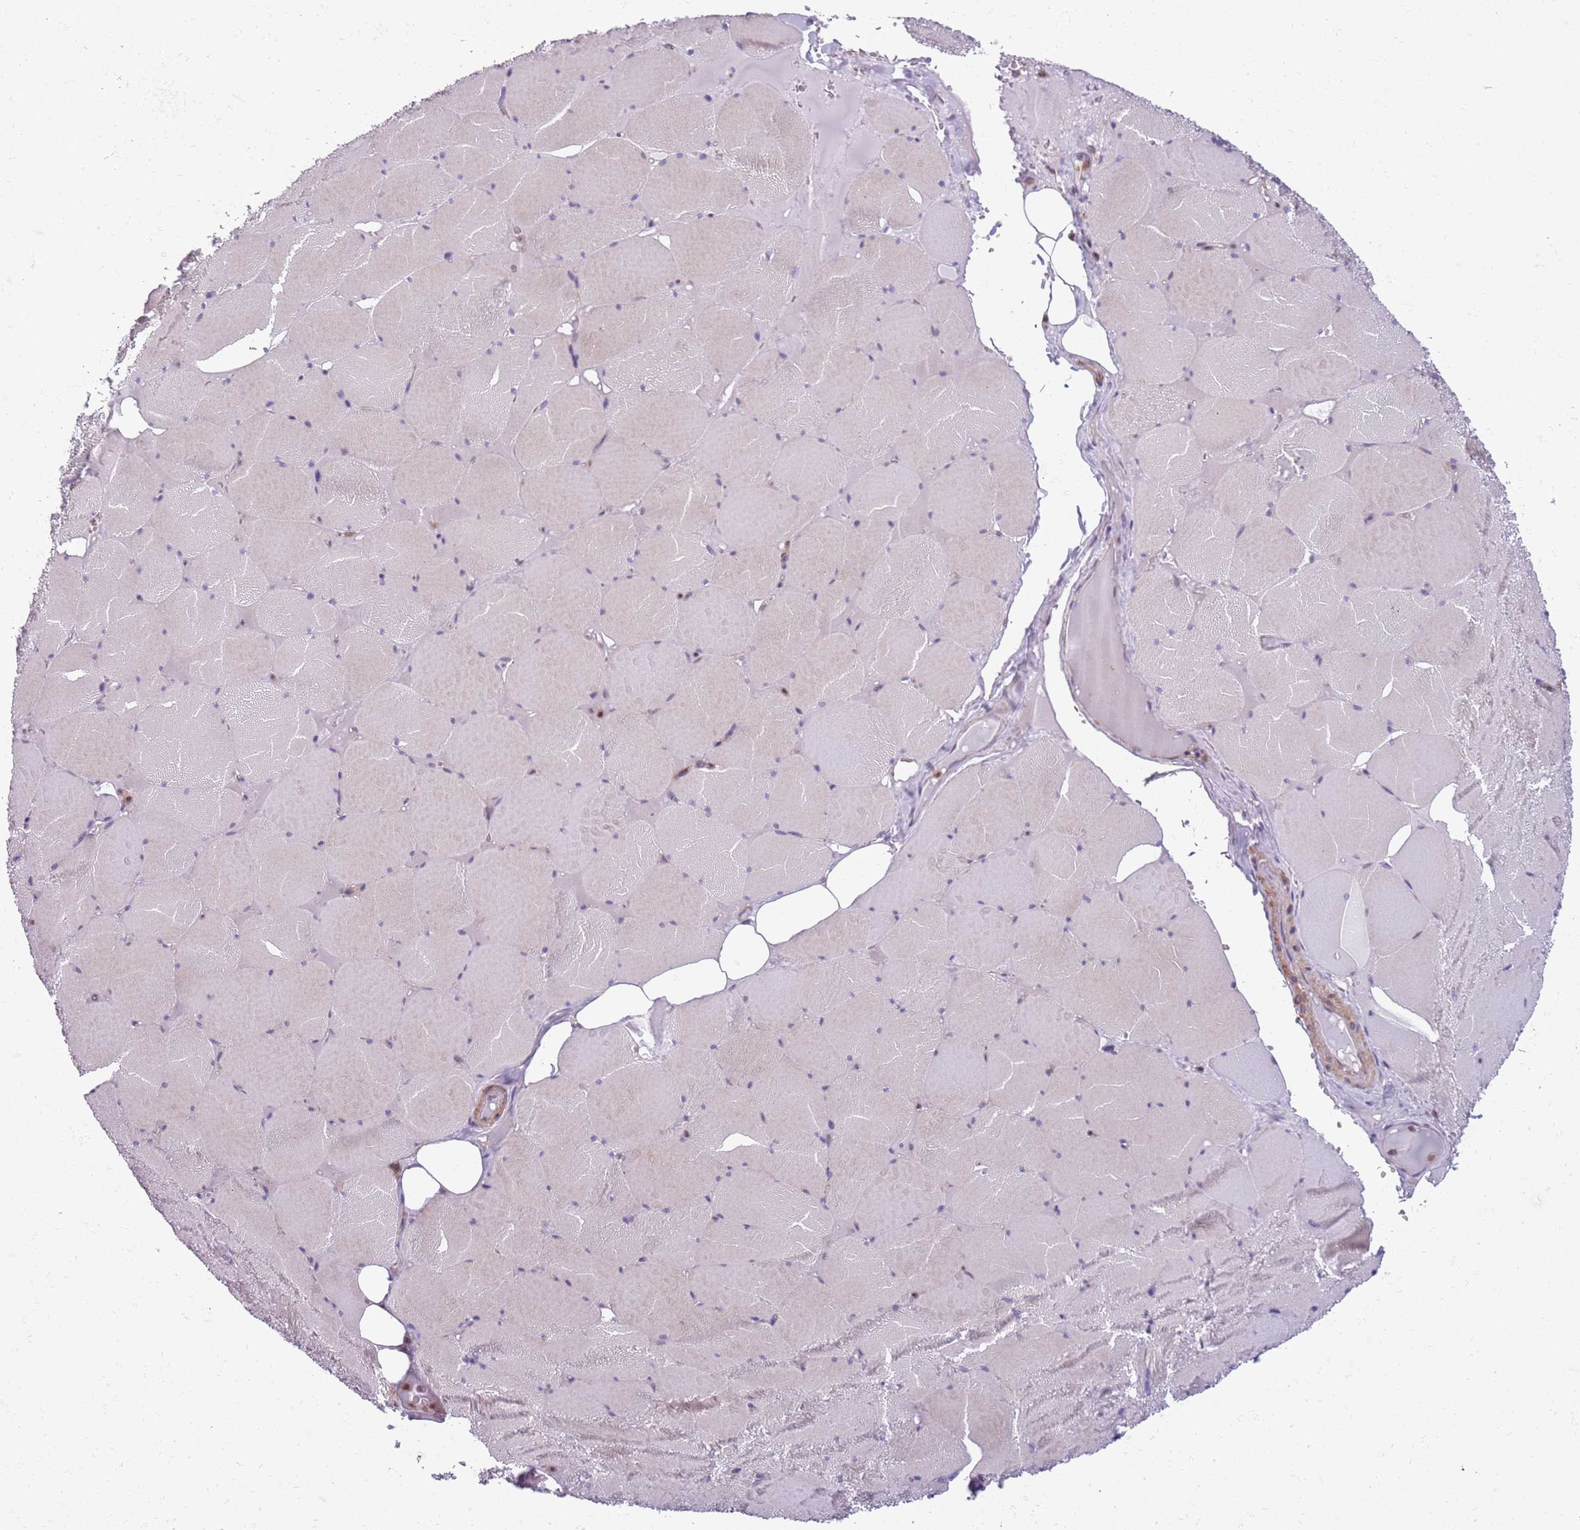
{"staining": {"intensity": "negative", "quantity": "none", "location": "none"}, "tissue": "skeletal muscle", "cell_type": "Myocytes", "image_type": "normal", "snomed": [{"axis": "morphology", "description": "Normal tissue, NOS"}, {"axis": "topography", "description": "Skeletal muscle"}, {"axis": "topography", "description": "Head-Neck"}], "caption": "A histopathology image of skeletal muscle stained for a protein reveals no brown staining in myocytes. (Brightfield microscopy of DAB IHC at high magnification).", "gene": "JAML", "patient": {"sex": "male", "age": 66}}